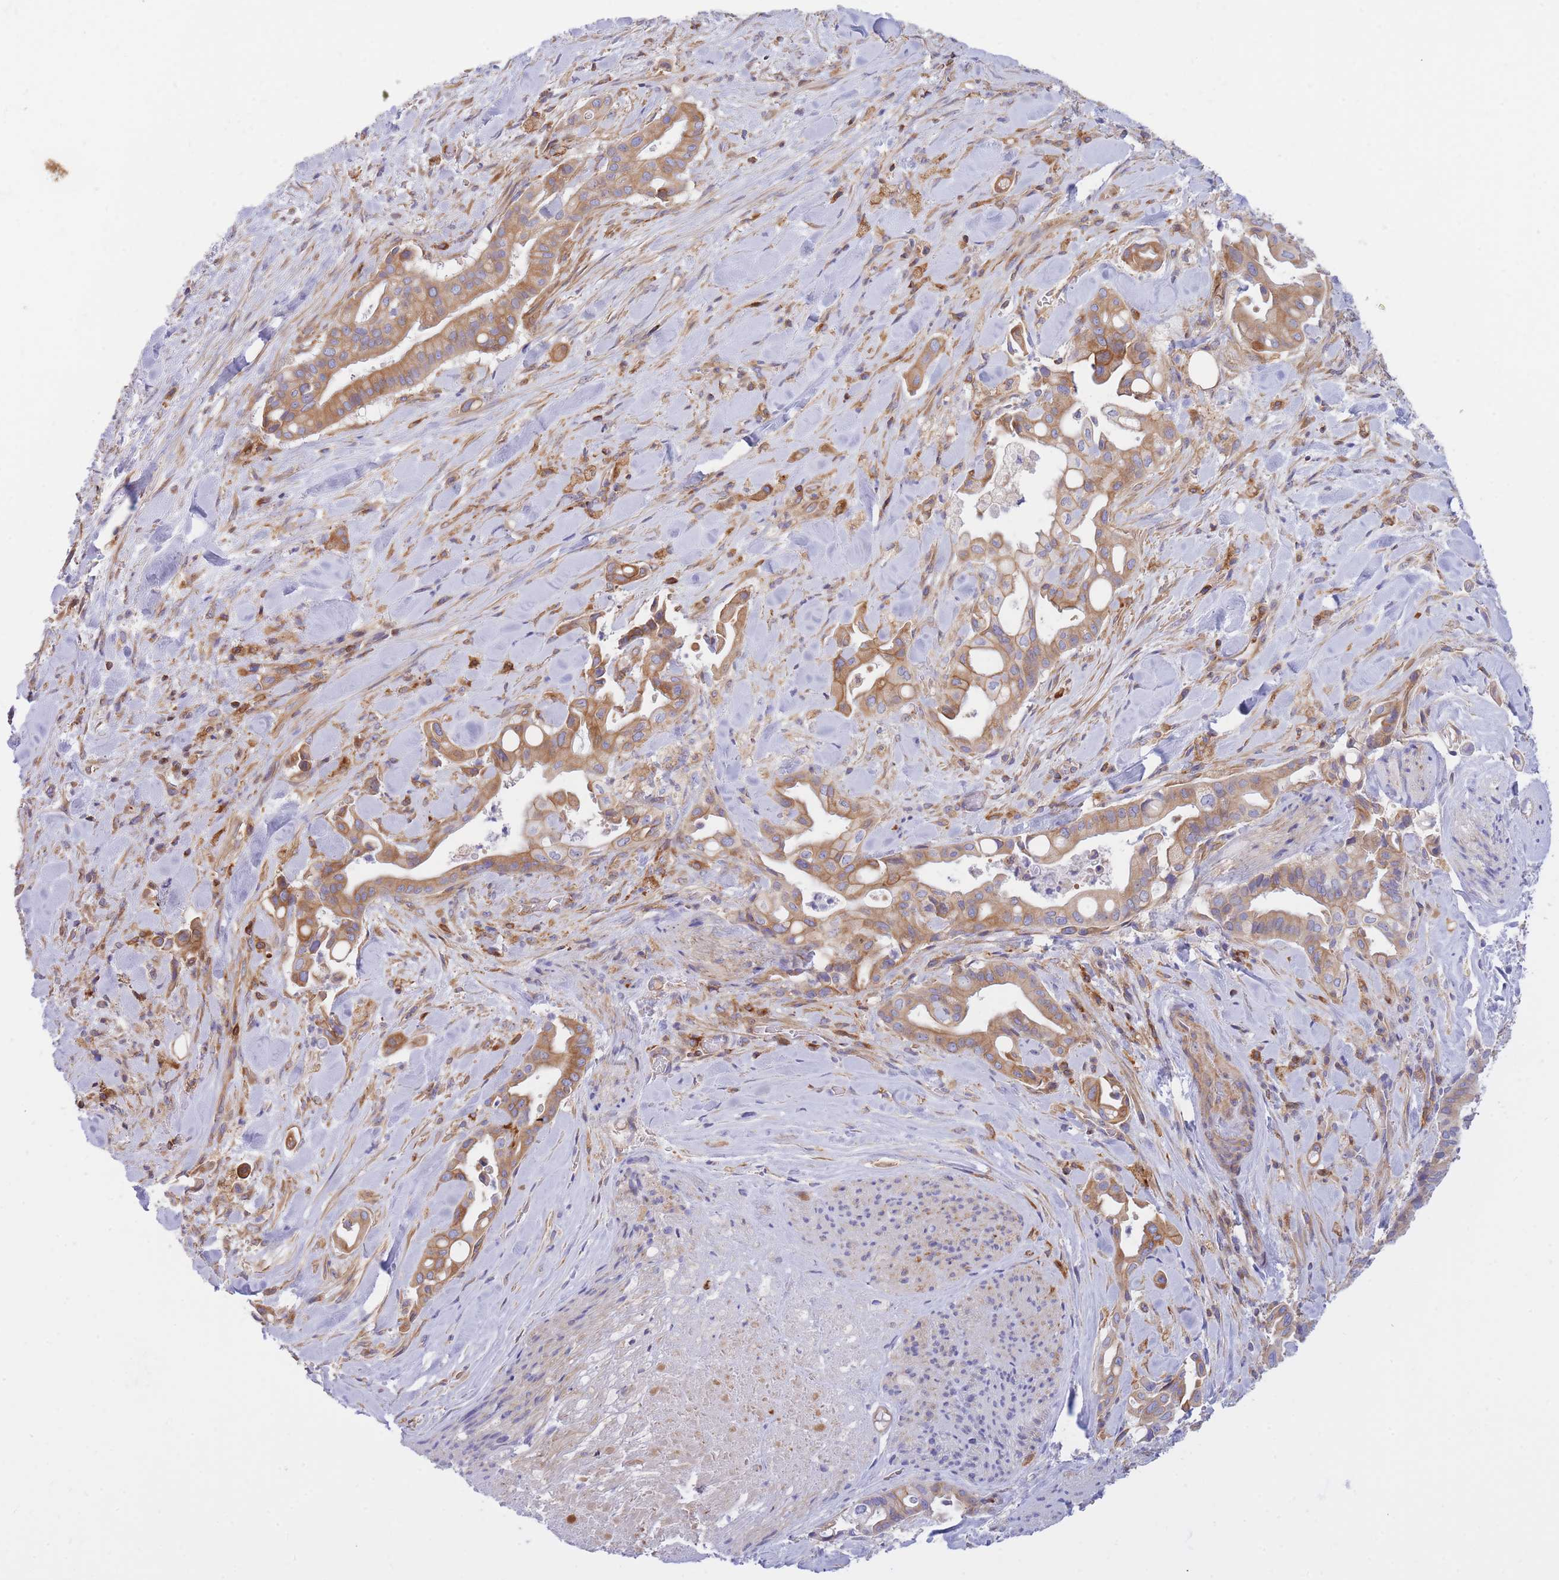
{"staining": {"intensity": "moderate", "quantity": ">75%", "location": "cytoplasmic/membranous"}, "tissue": "liver cancer", "cell_type": "Tumor cells", "image_type": "cancer", "snomed": [{"axis": "morphology", "description": "Cholangiocarcinoma"}, {"axis": "topography", "description": "Liver"}], "caption": "This is an image of IHC staining of liver cancer, which shows moderate expression in the cytoplasmic/membranous of tumor cells.", "gene": "REM1", "patient": {"sex": "female", "age": 68}}